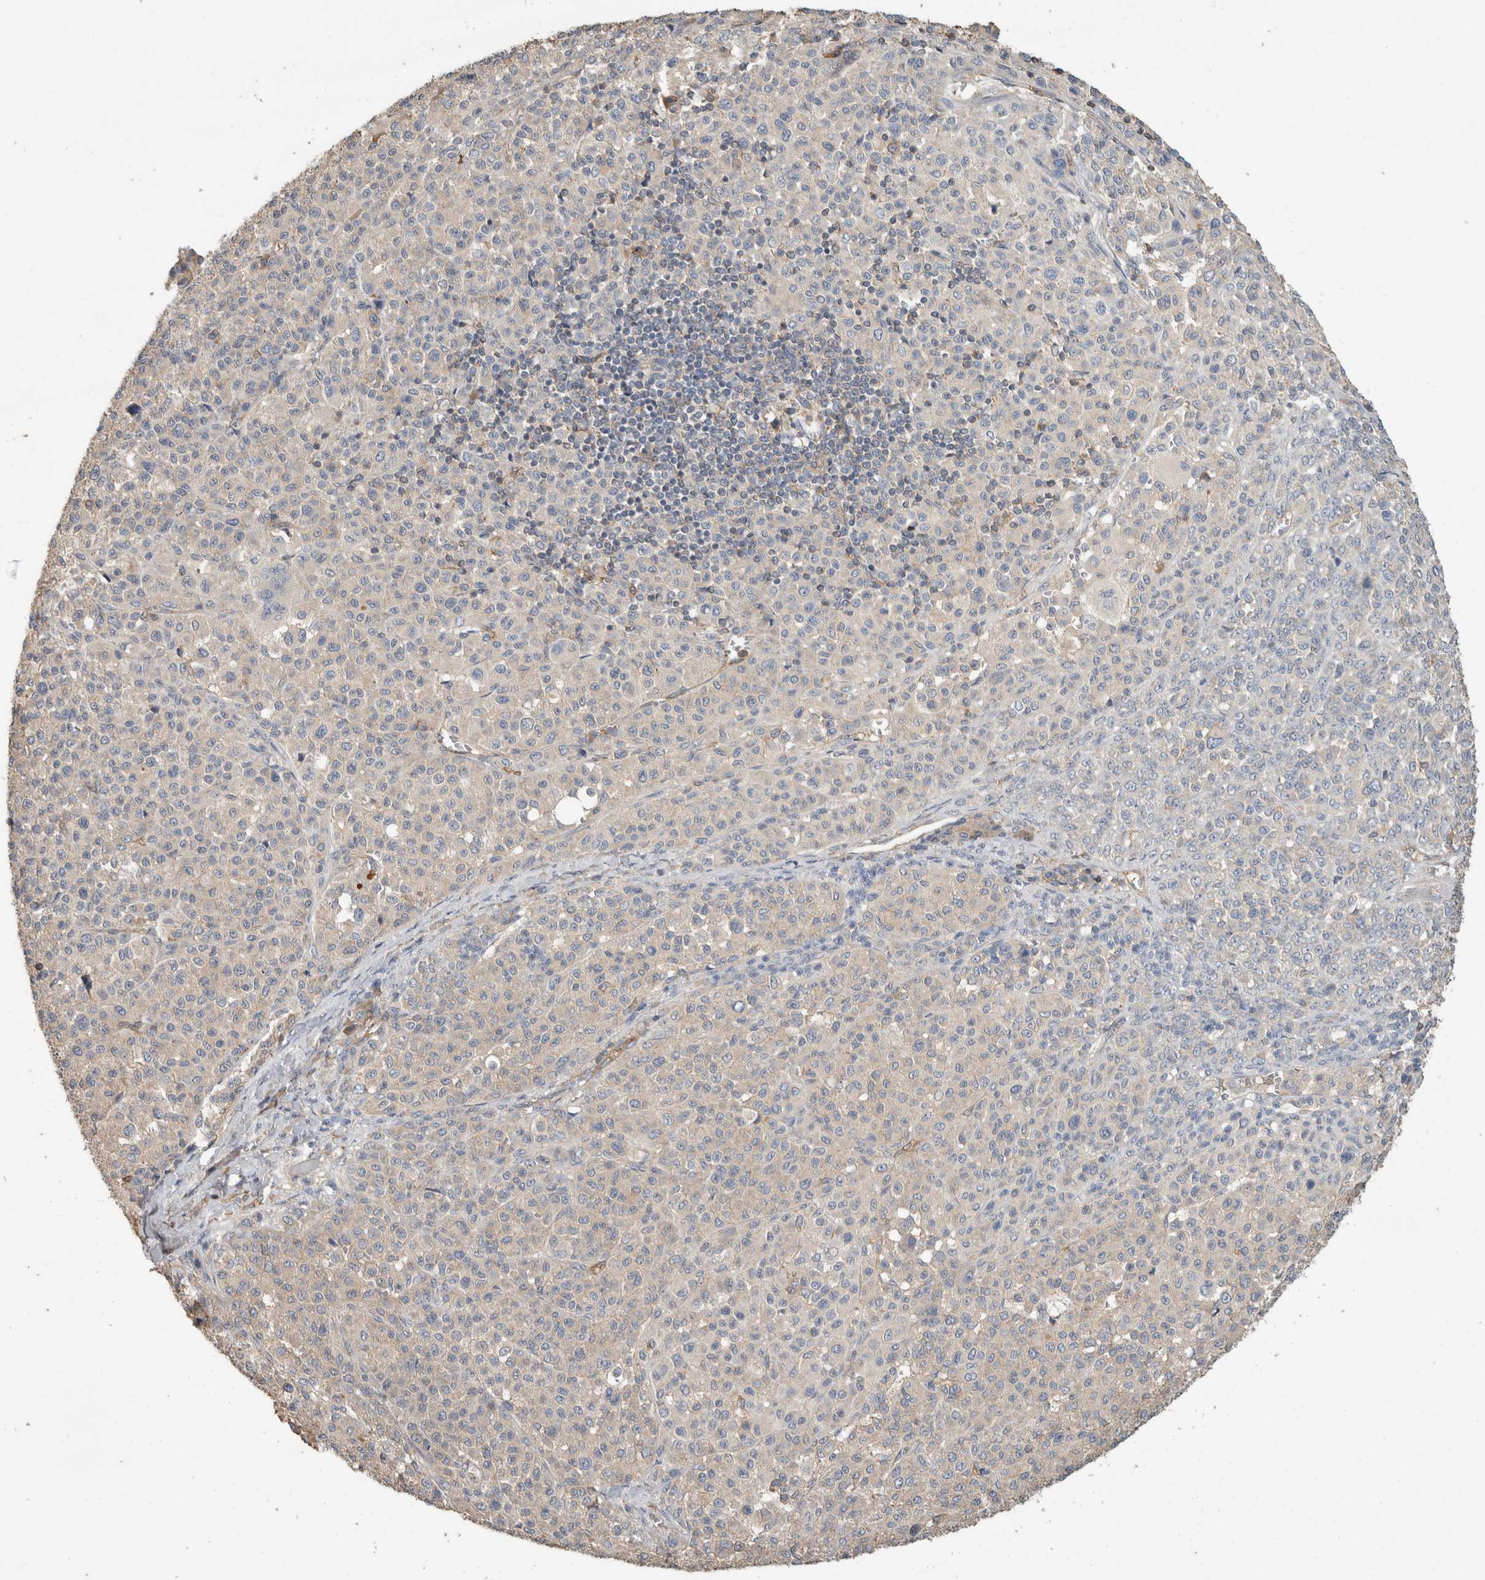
{"staining": {"intensity": "negative", "quantity": "none", "location": "none"}, "tissue": "melanoma", "cell_type": "Tumor cells", "image_type": "cancer", "snomed": [{"axis": "morphology", "description": "Malignant melanoma, Metastatic site"}, {"axis": "topography", "description": "Skin"}], "caption": "Melanoma was stained to show a protein in brown. There is no significant staining in tumor cells. (DAB immunohistochemistry, high magnification).", "gene": "EIF4G3", "patient": {"sex": "female", "age": 74}}